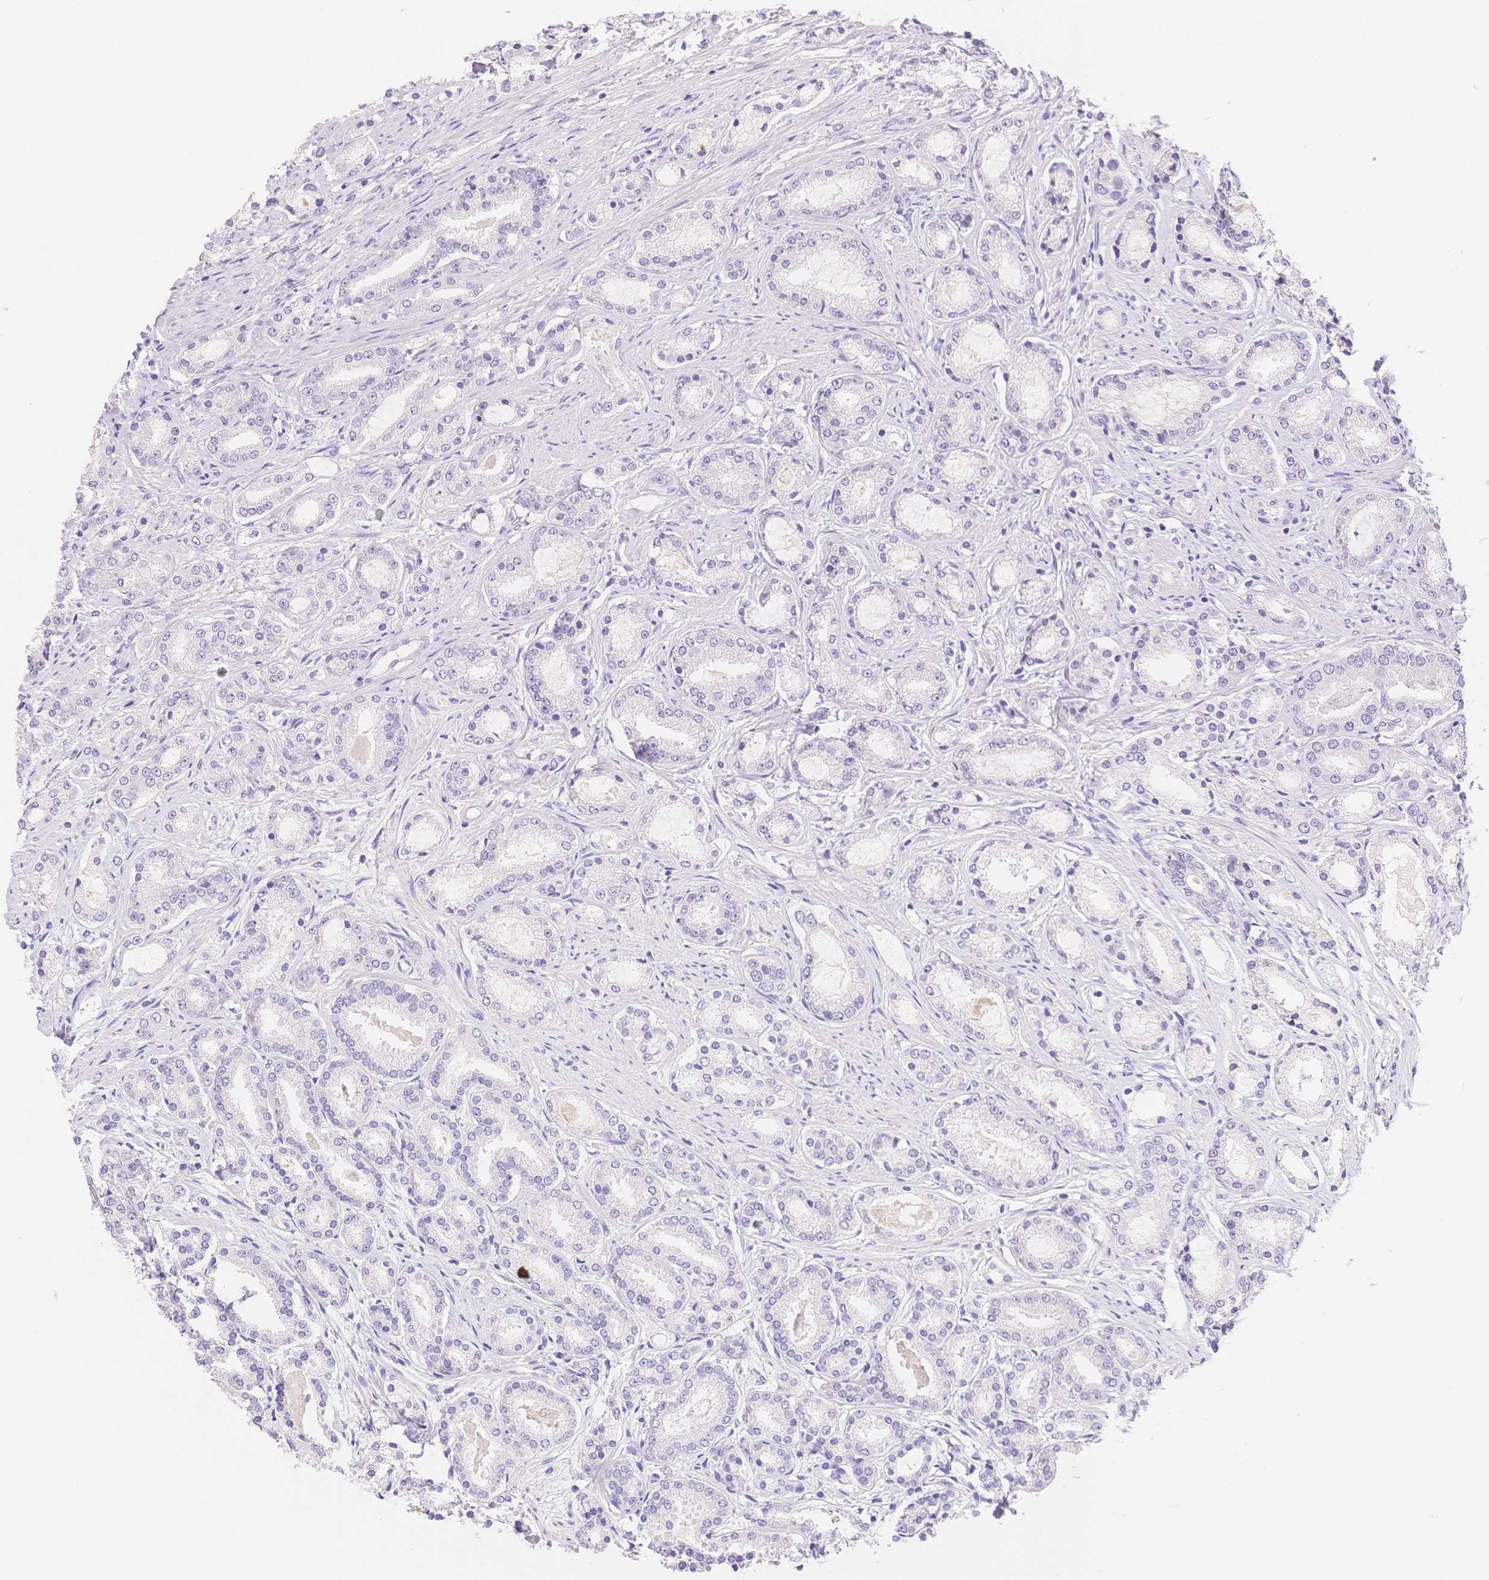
{"staining": {"intensity": "negative", "quantity": "none", "location": "none"}, "tissue": "prostate cancer", "cell_type": "Tumor cells", "image_type": "cancer", "snomed": [{"axis": "morphology", "description": "Adenocarcinoma, High grade"}, {"axis": "topography", "description": "Prostate"}], "caption": "Prostate cancer was stained to show a protein in brown. There is no significant expression in tumor cells.", "gene": "MYOM1", "patient": {"sex": "male", "age": 63}}